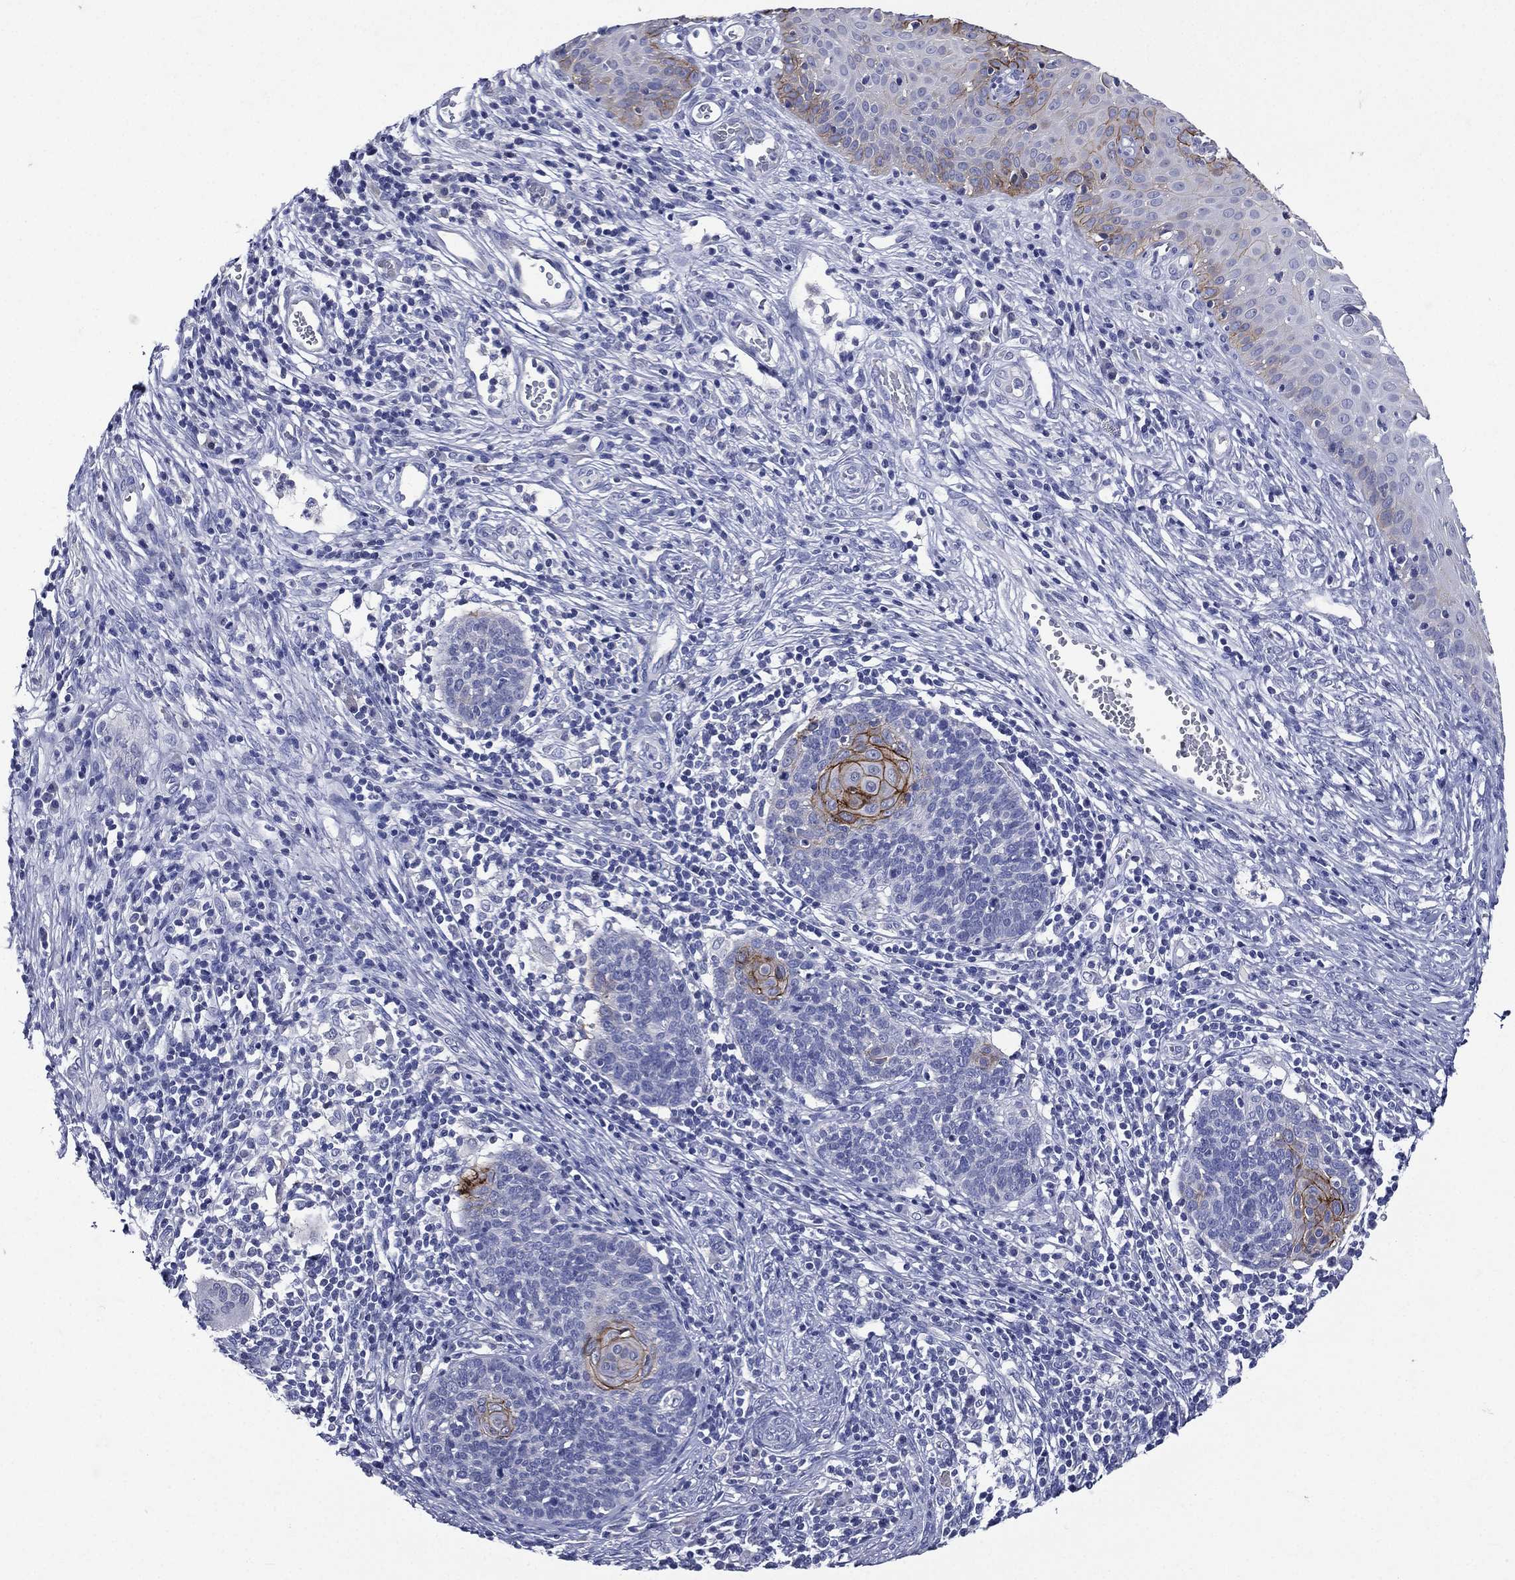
{"staining": {"intensity": "strong", "quantity": "<25%", "location": "cytoplasmic/membranous"}, "tissue": "cervical cancer", "cell_type": "Tumor cells", "image_type": "cancer", "snomed": [{"axis": "morphology", "description": "Normal tissue, NOS"}, {"axis": "morphology", "description": "Squamous cell carcinoma, NOS"}, {"axis": "topography", "description": "Cervix"}], "caption": "IHC of cervical cancer (squamous cell carcinoma) demonstrates medium levels of strong cytoplasmic/membranous staining in about <25% of tumor cells. Using DAB (3,3'-diaminobenzidine) (brown) and hematoxylin (blue) stains, captured at high magnification using brightfield microscopy.", "gene": "TGM1", "patient": {"sex": "female", "age": 39}}